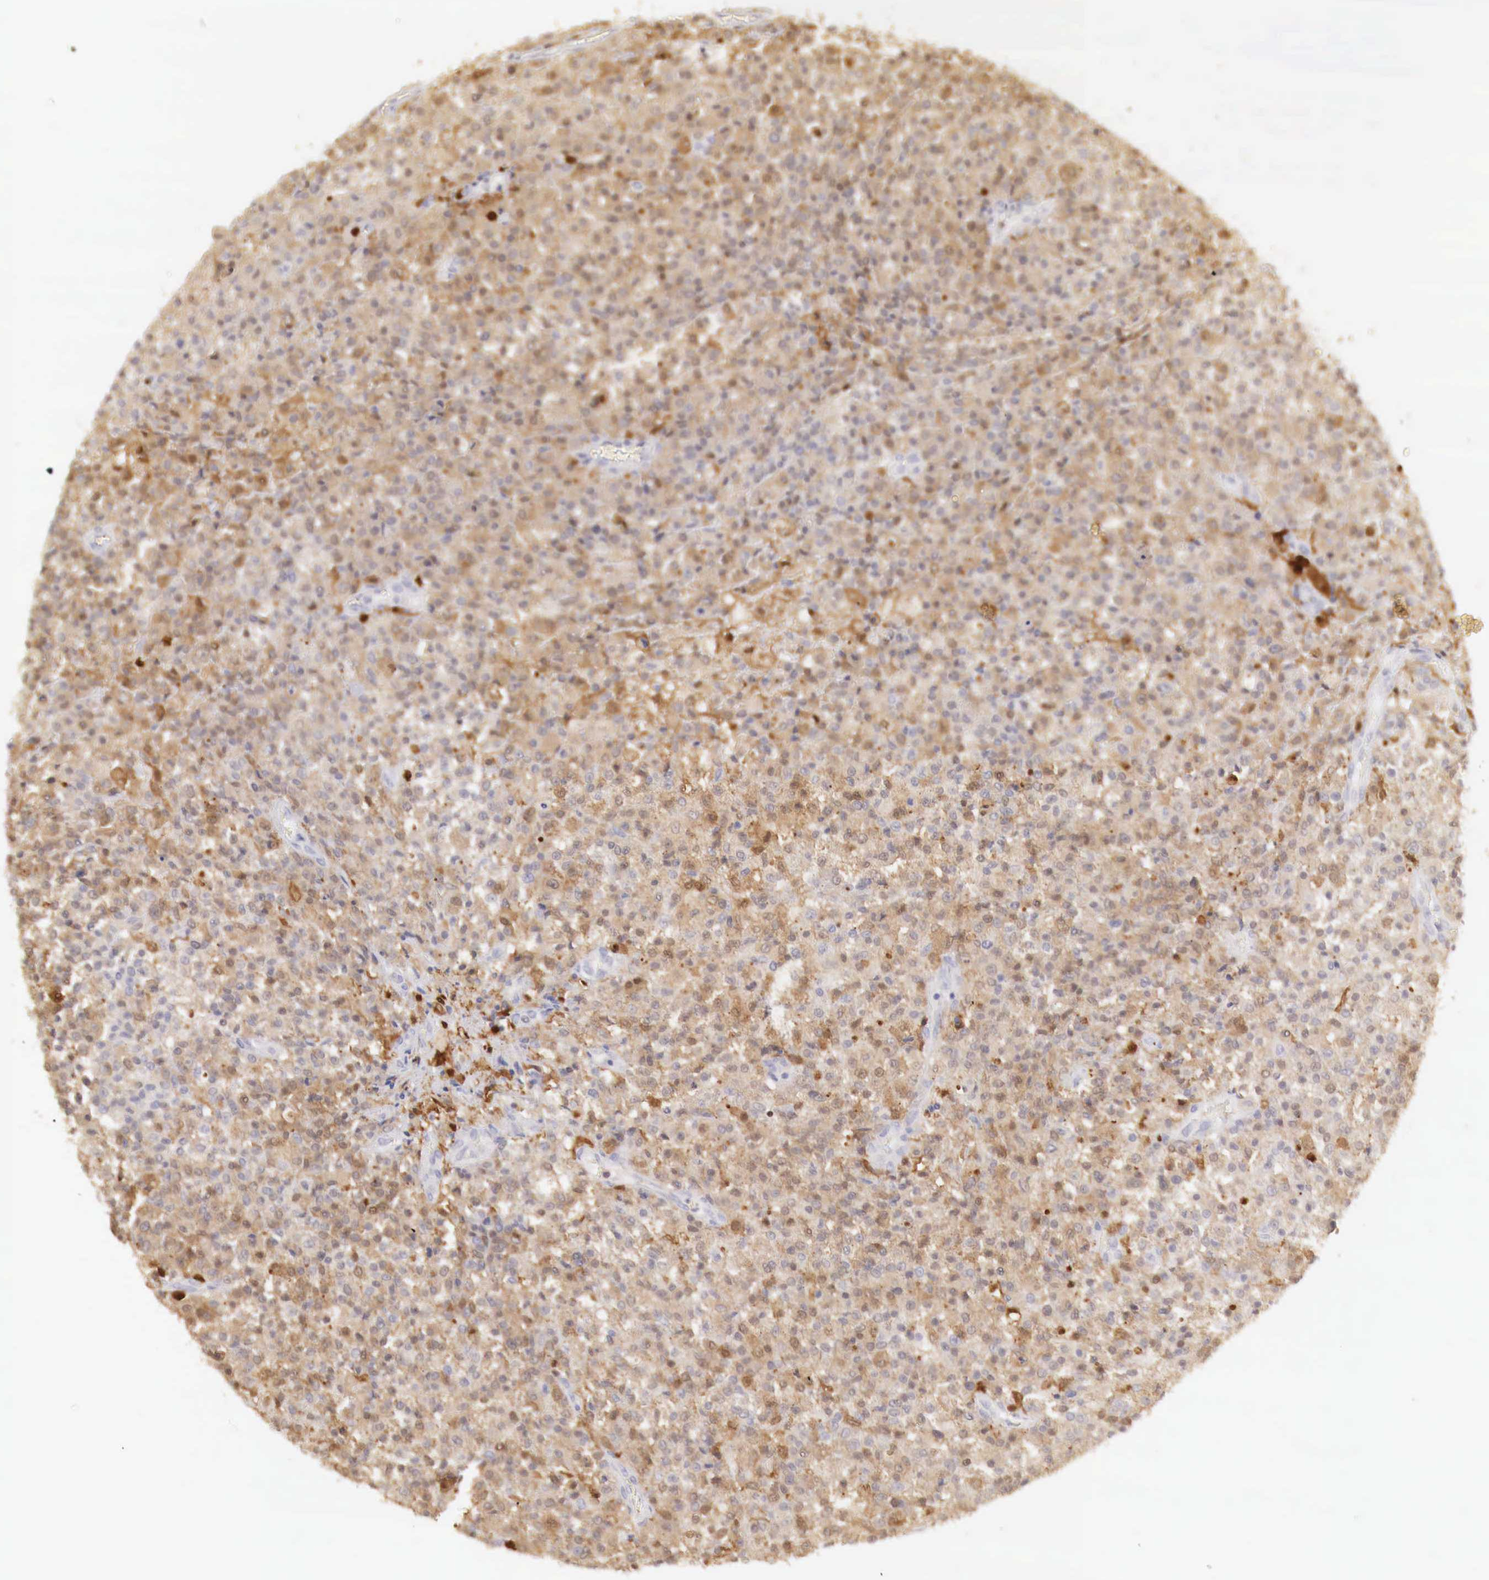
{"staining": {"intensity": "weak", "quantity": "25%-75%", "location": "cytoplasmic/membranous,nuclear"}, "tissue": "testis cancer", "cell_type": "Tumor cells", "image_type": "cancer", "snomed": [{"axis": "morphology", "description": "Seminoma, NOS"}, {"axis": "topography", "description": "Testis"}], "caption": "Immunohistochemistry photomicrograph of testis seminoma stained for a protein (brown), which shows low levels of weak cytoplasmic/membranous and nuclear expression in approximately 25%-75% of tumor cells.", "gene": "RENBP", "patient": {"sex": "male", "age": 59}}